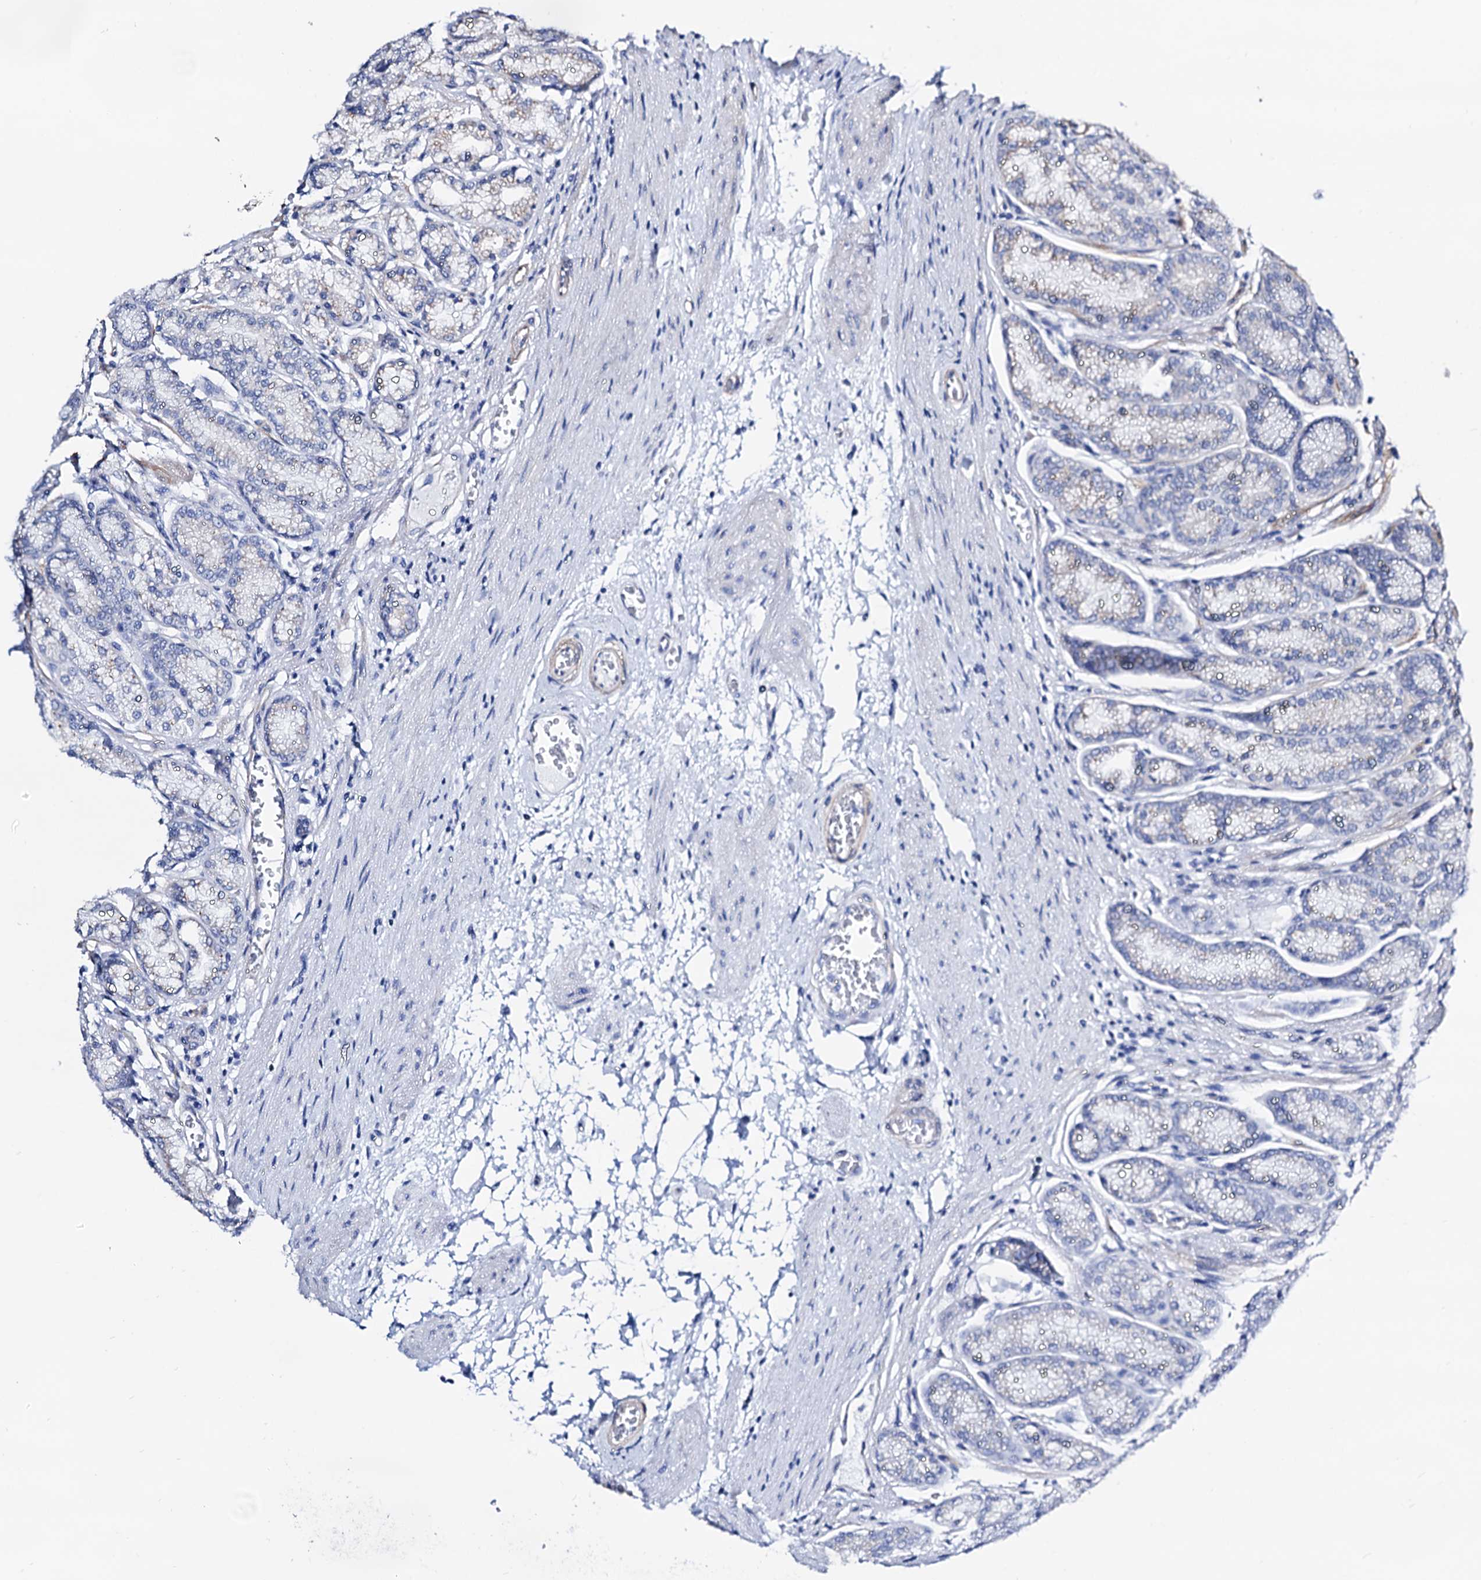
{"staining": {"intensity": "weak", "quantity": "<25%", "location": "cytoplasmic/membranous"}, "tissue": "stomach", "cell_type": "Glandular cells", "image_type": "normal", "snomed": [{"axis": "morphology", "description": "Normal tissue, NOS"}, {"axis": "morphology", "description": "Adenocarcinoma, NOS"}, {"axis": "morphology", "description": "Adenocarcinoma, High grade"}, {"axis": "topography", "description": "Stomach, upper"}, {"axis": "topography", "description": "Stomach"}], "caption": "IHC histopathology image of unremarkable stomach stained for a protein (brown), which shows no positivity in glandular cells.", "gene": "WDR11", "patient": {"sex": "female", "age": 65}}